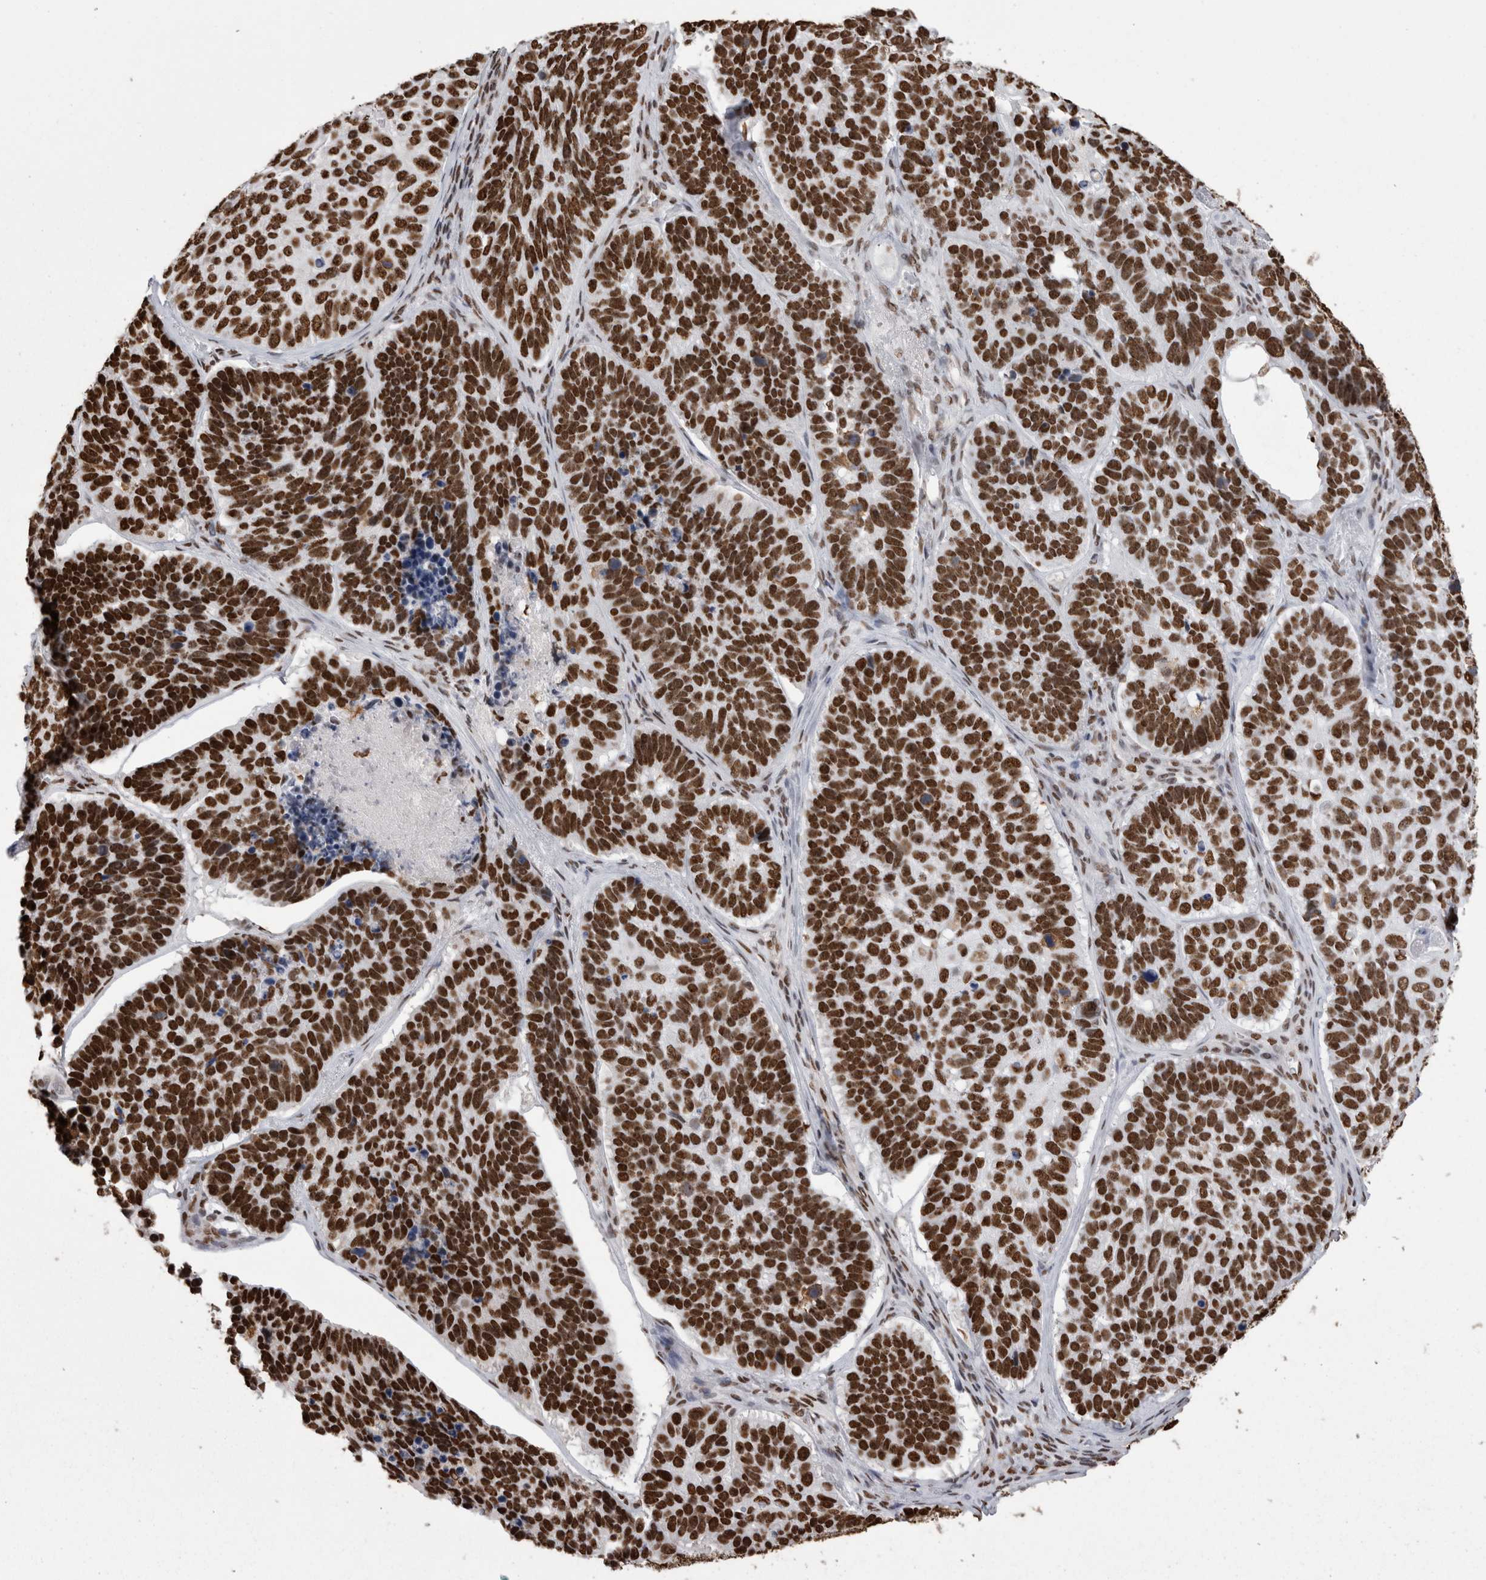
{"staining": {"intensity": "strong", "quantity": ">75%", "location": "nuclear"}, "tissue": "skin cancer", "cell_type": "Tumor cells", "image_type": "cancer", "snomed": [{"axis": "morphology", "description": "Basal cell carcinoma"}, {"axis": "topography", "description": "Skin"}], "caption": "Approximately >75% of tumor cells in basal cell carcinoma (skin) show strong nuclear protein positivity as visualized by brown immunohistochemical staining.", "gene": "HNRNPM", "patient": {"sex": "male", "age": 62}}